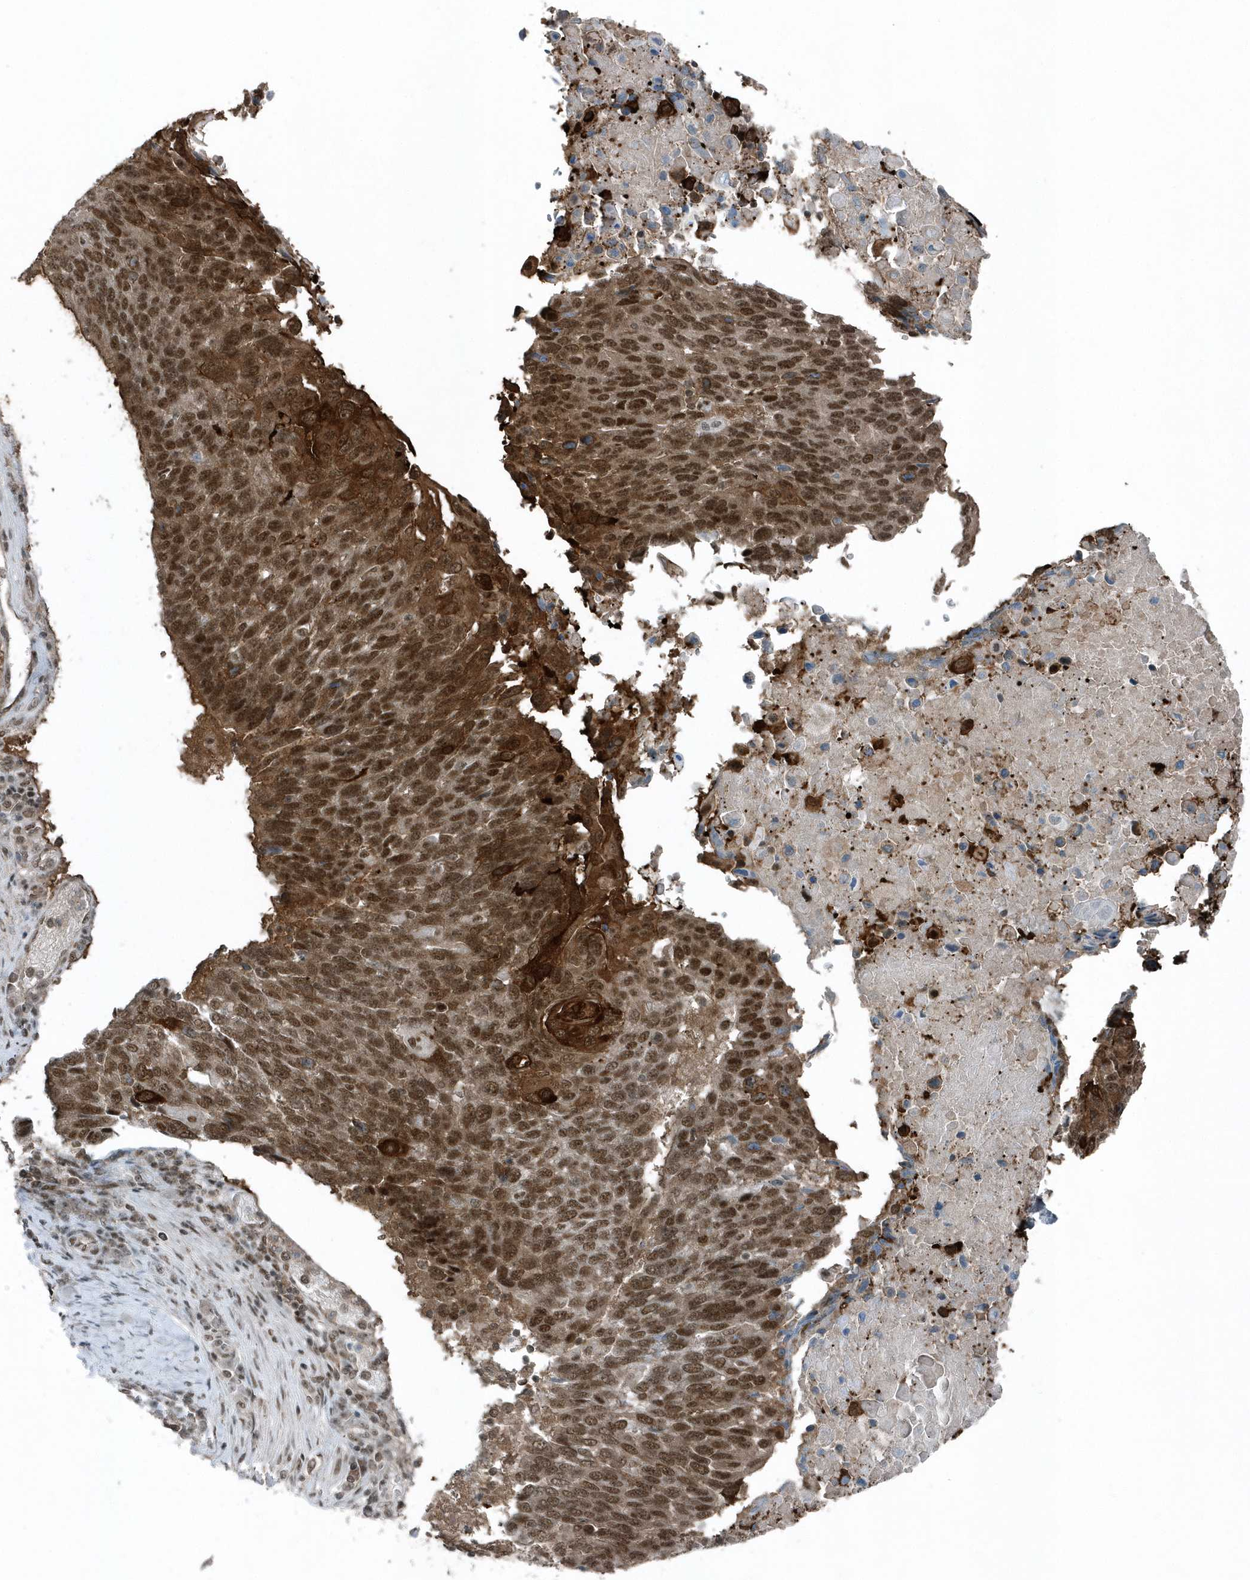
{"staining": {"intensity": "strong", "quantity": ">75%", "location": "cytoplasmic/membranous,nuclear"}, "tissue": "lung cancer", "cell_type": "Tumor cells", "image_type": "cancer", "snomed": [{"axis": "morphology", "description": "Squamous cell carcinoma, NOS"}, {"axis": "topography", "description": "Lung"}], "caption": "IHC of lung cancer (squamous cell carcinoma) reveals high levels of strong cytoplasmic/membranous and nuclear positivity in approximately >75% of tumor cells.", "gene": "YTHDC1", "patient": {"sex": "male", "age": 66}}